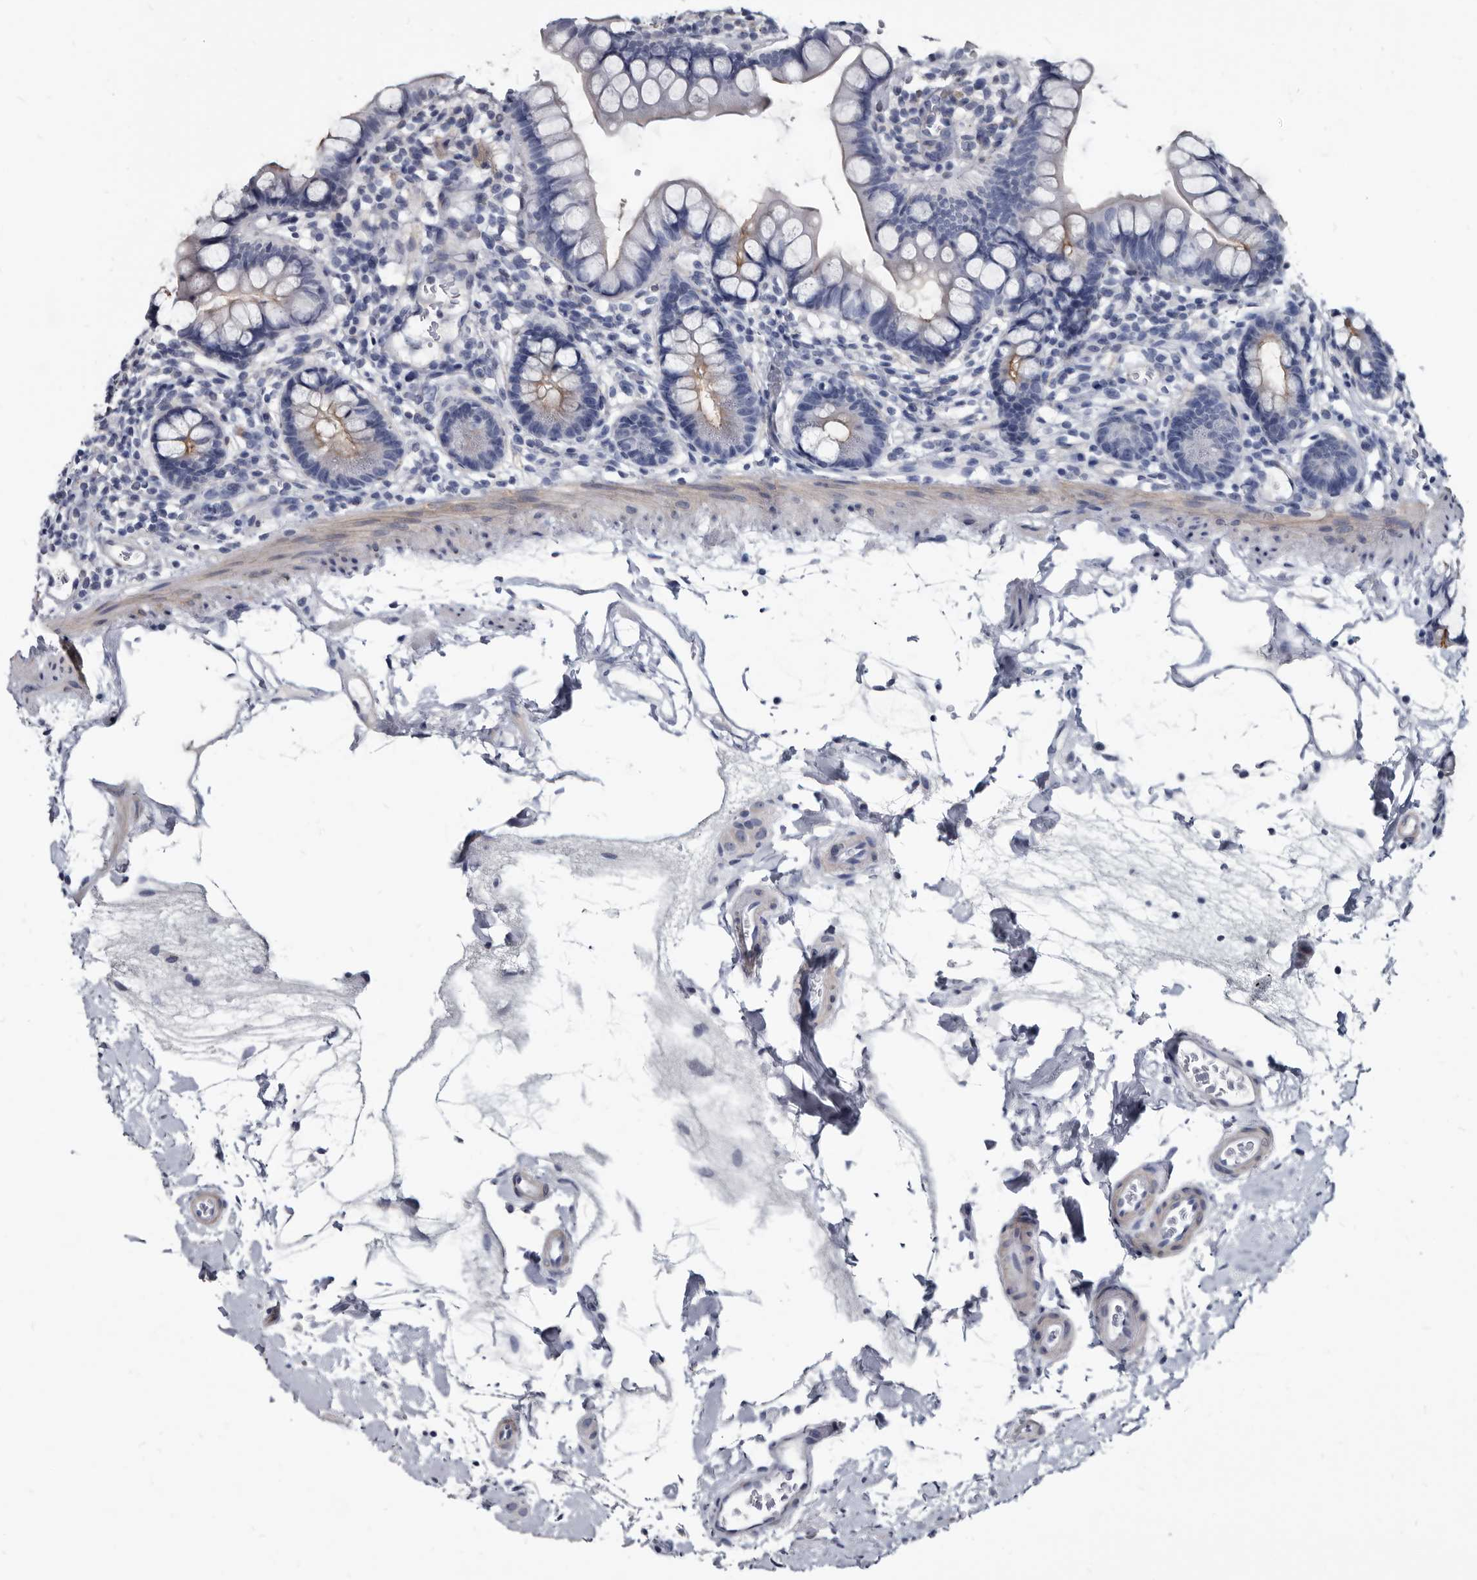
{"staining": {"intensity": "weak", "quantity": "<25%", "location": "cytoplasmic/membranous"}, "tissue": "small intestine", "cell_type": "Glandular cells", "image_type": "normal", "snomed": [{"axis": "morphology", "description": "Normal tissue, NOS"}, {"axis": "topography", "description": "Small intestine"}], "caption": "Glandular cells are negative for protein expression in benign human small intestine. The staining is performed using DAB brown chromogen with nuclei counter-stained in using hematoxylin.", "gene": "PRSS8", "patient": {"sex": "female", "age": 84}}